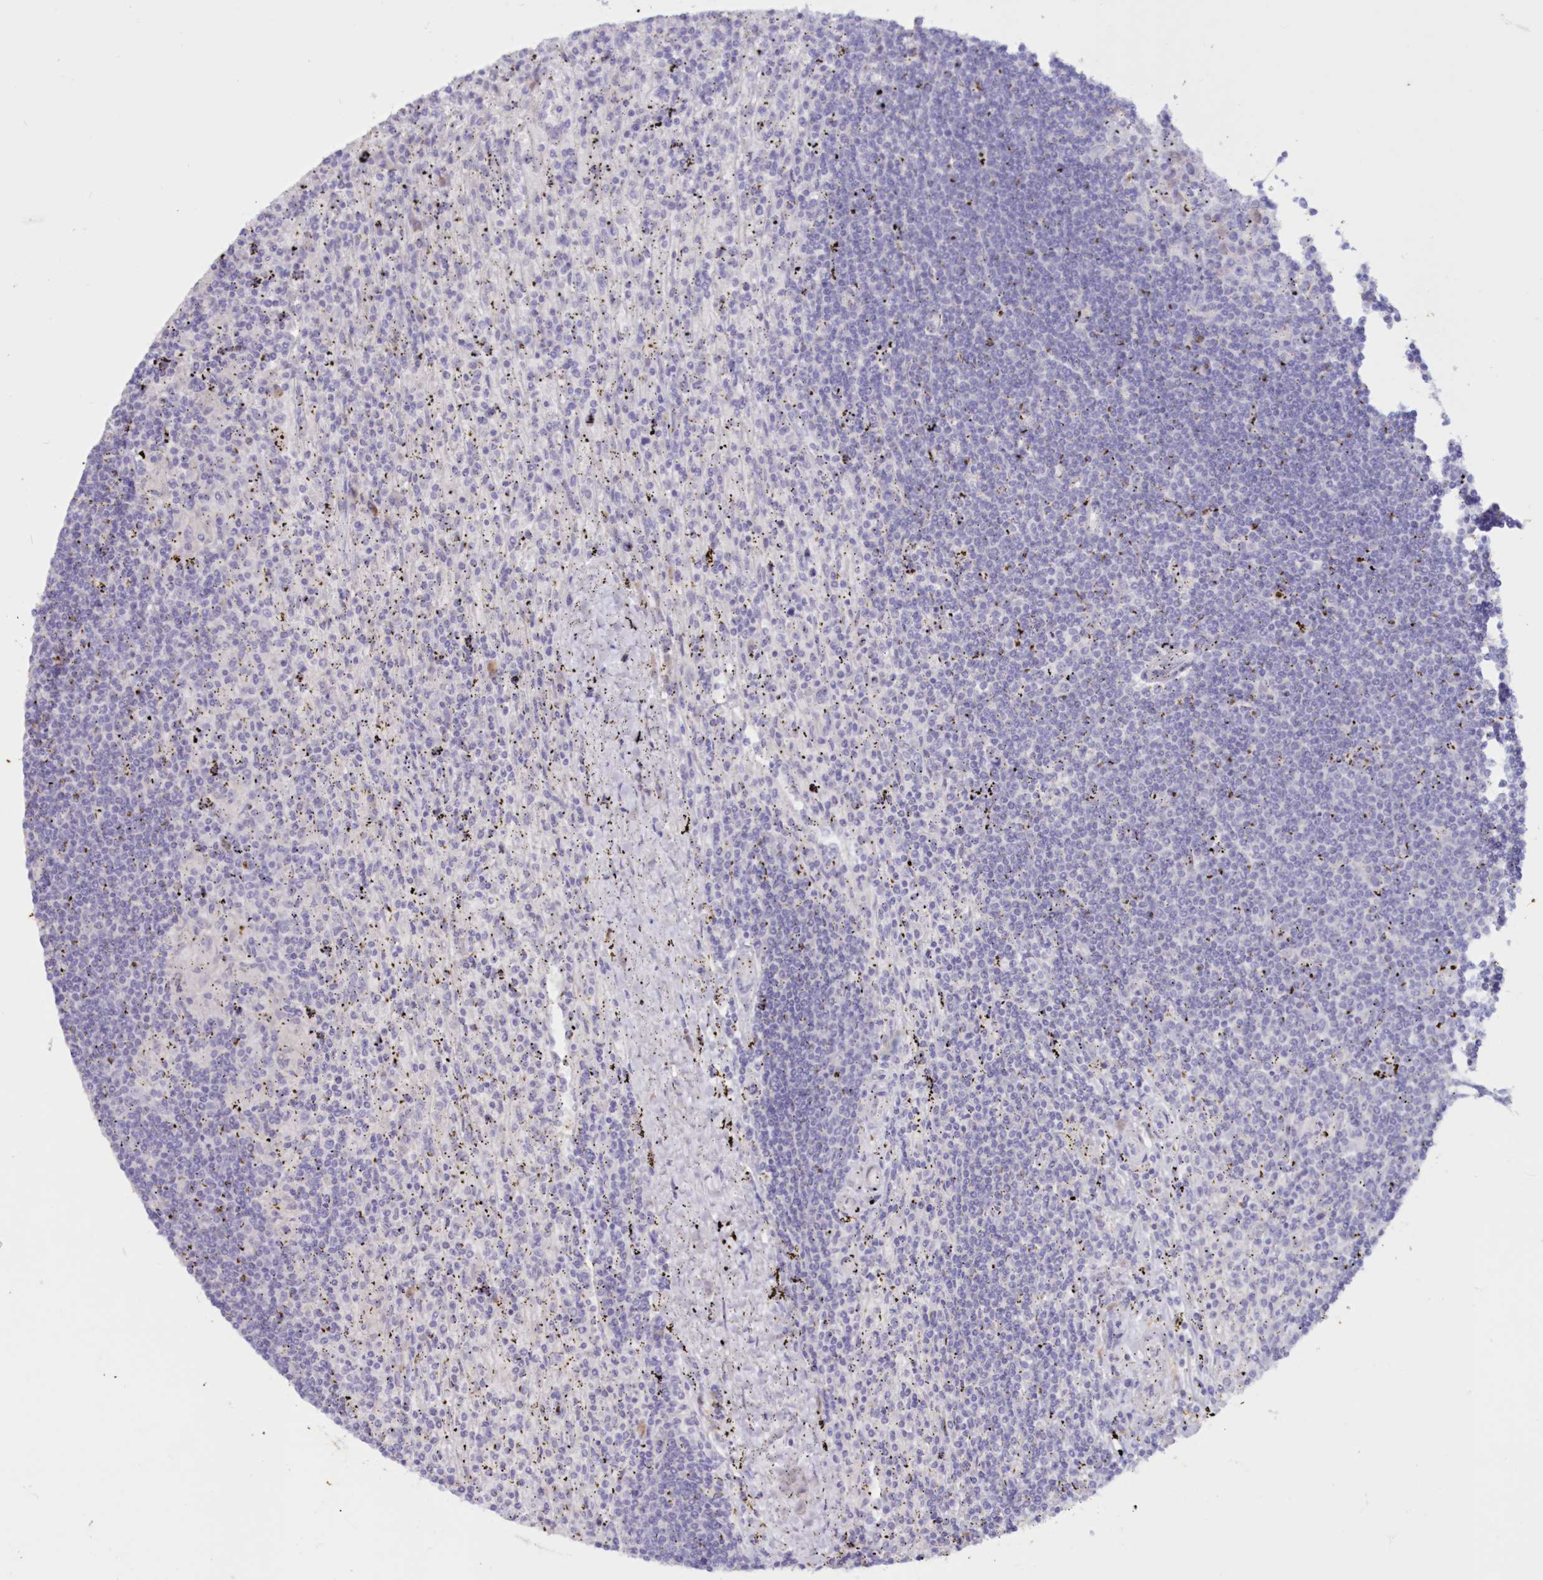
{"staining": {"intensity": "negative", "quantity": "none", "location": "none"}, "tissue": "lymphoma", "cell_type": "Tumor cells", "image_type": "cancer", "snomed": [{"axis": "morphology", "description": "Malignant lymphoma, non-Hodgkin's type, Low grade"}, {"axis": "topography", "description": "Spleen"}], "caption": "Immunohistochemistry (IHC) image of human lymphoma stained for a protein (brown), which demonstrates no expression in tumor cells.", "gene": "SNED1", "patient": {"sex": "male", "age": 76}}